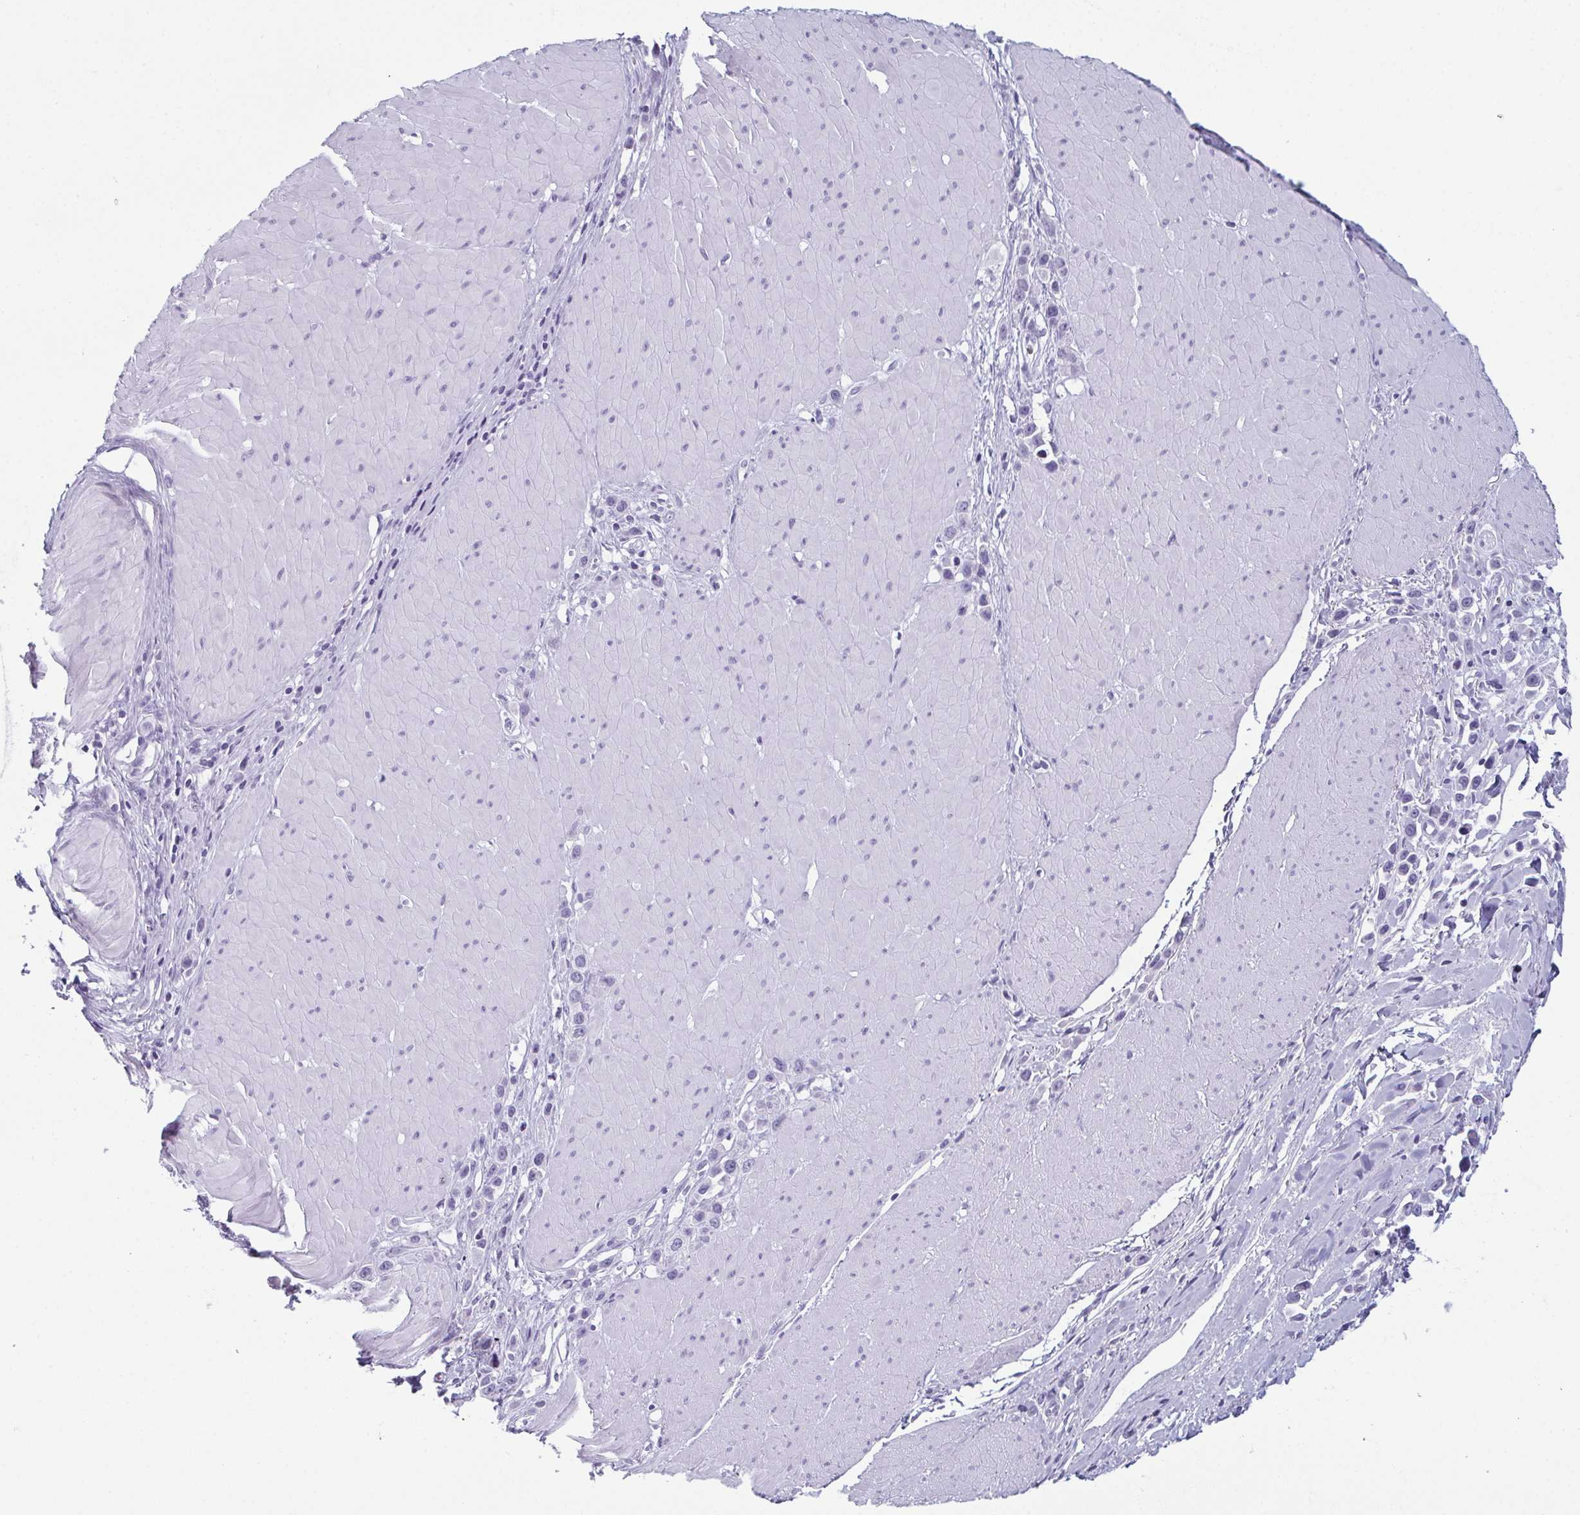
{"staining": {"intensity": "negative", "quantity": "none", "location": "none"}, "tissue": "stomach cancer", "cell_type": "Tumor cells", "image_type": "cancer", "snomed": [{"axis": "morphology", "description": "Adenocarcinoma, NOS"}, {"axis": "topography", "description": "Stomach"}], "caption": "An IHC image of adenocarcinoma (stomach) is shown. There is no staining in tumor cells of adenocarcinoma (stomach). (DAB immunohistochemistry (IHC) with hematoxylin counter stain).", "gene": "ENKUR", "patient": {"sex": "male", "age": 47}}